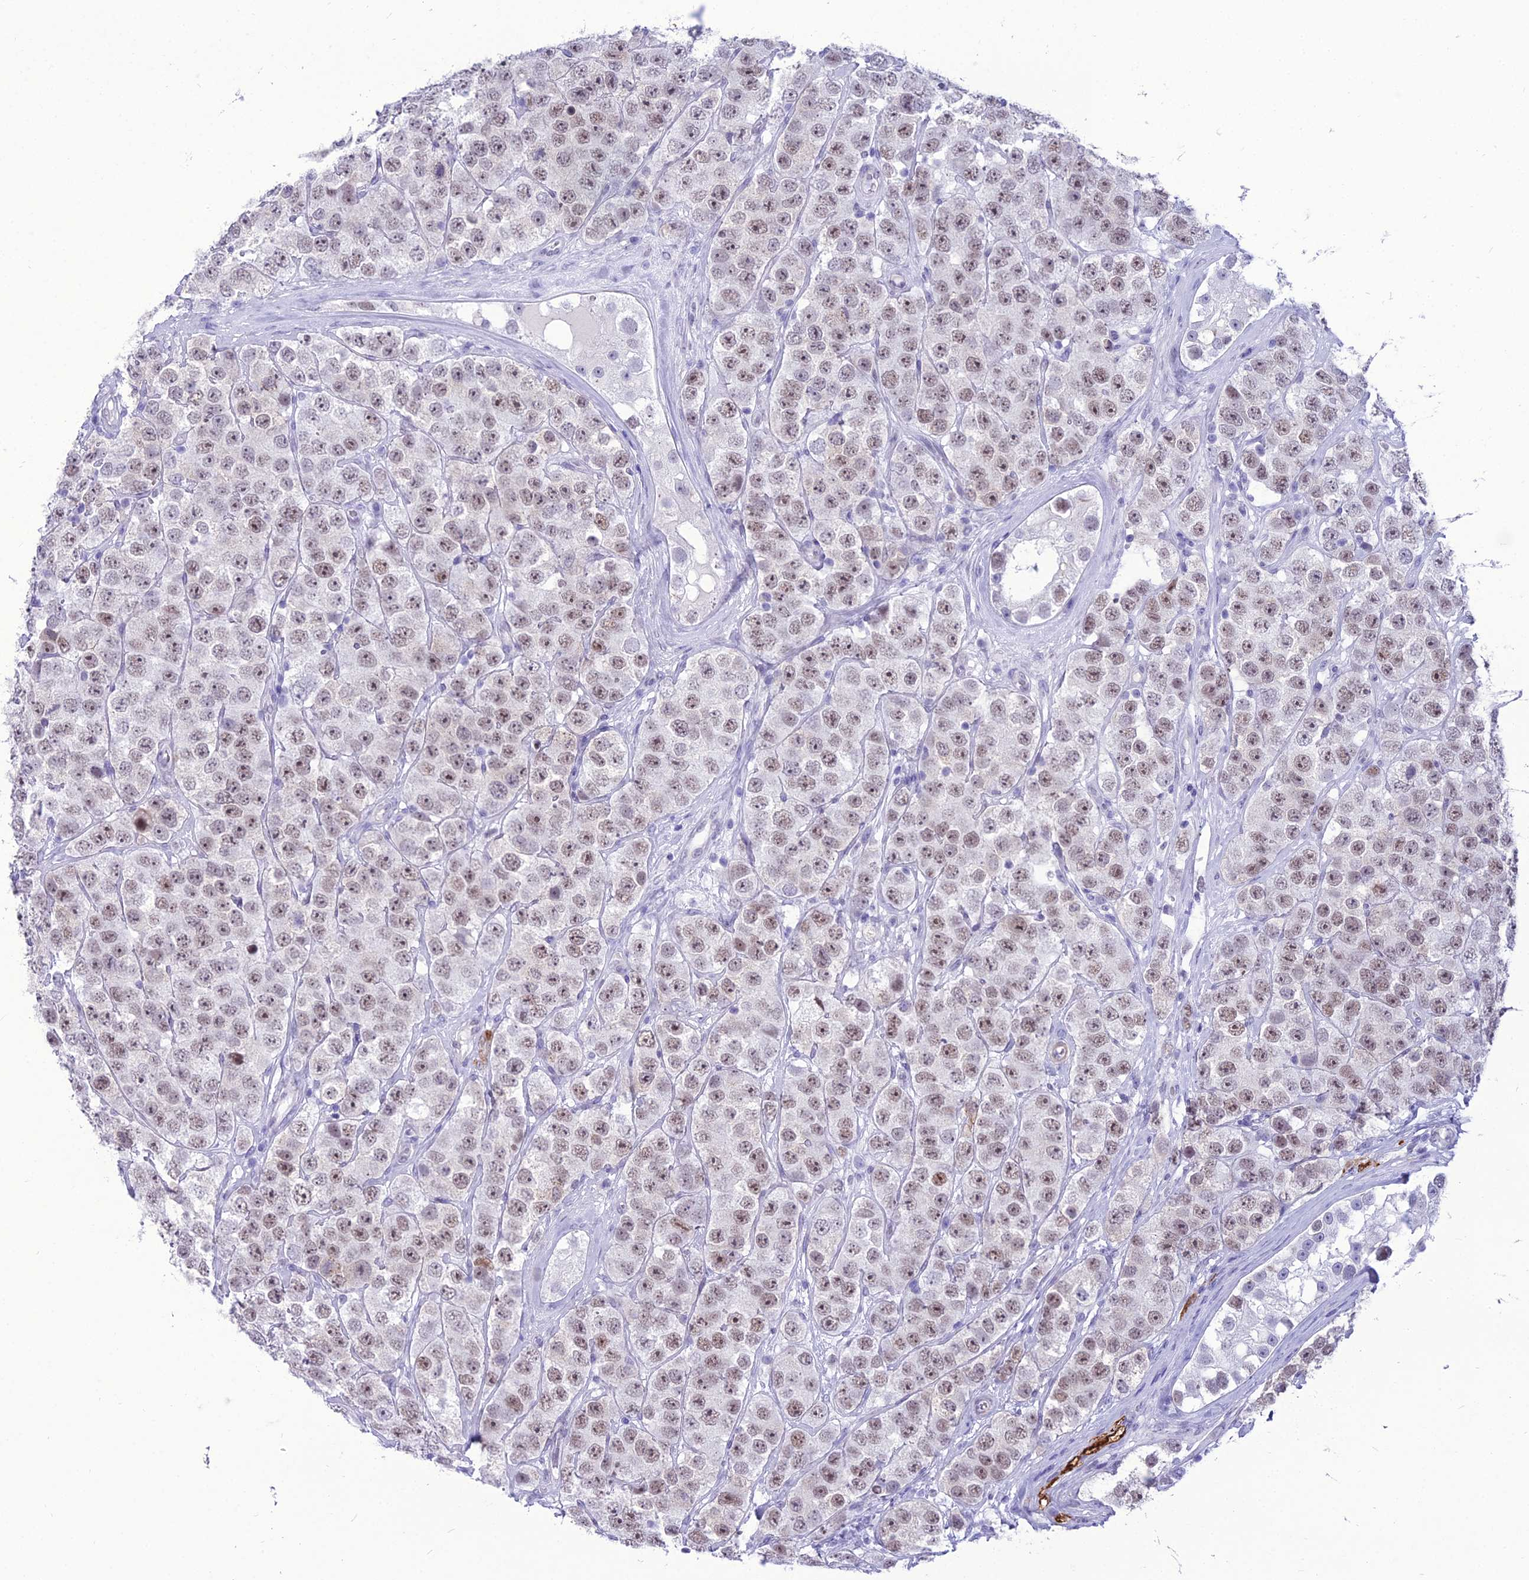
{"staining": {"intensity": "weak", "quantity": ">75%", "location": "nuclear"}, "tissue": "testis cancer", "cell_type": "Tumor cells", "image_type": "cancer", "snomed": [{"axis": "morphology", "description": "Seminoma, NOS"}, {"axis": "topography", "description": "Testis"}], "caption": "Human testis cancer (seminoma) stained for a protein (brown) demonstrates weak nuclear positive expression in about >75% of tumor cells.", "gene": "DHX40", "patient": {"sex": "male", "age": 28}}